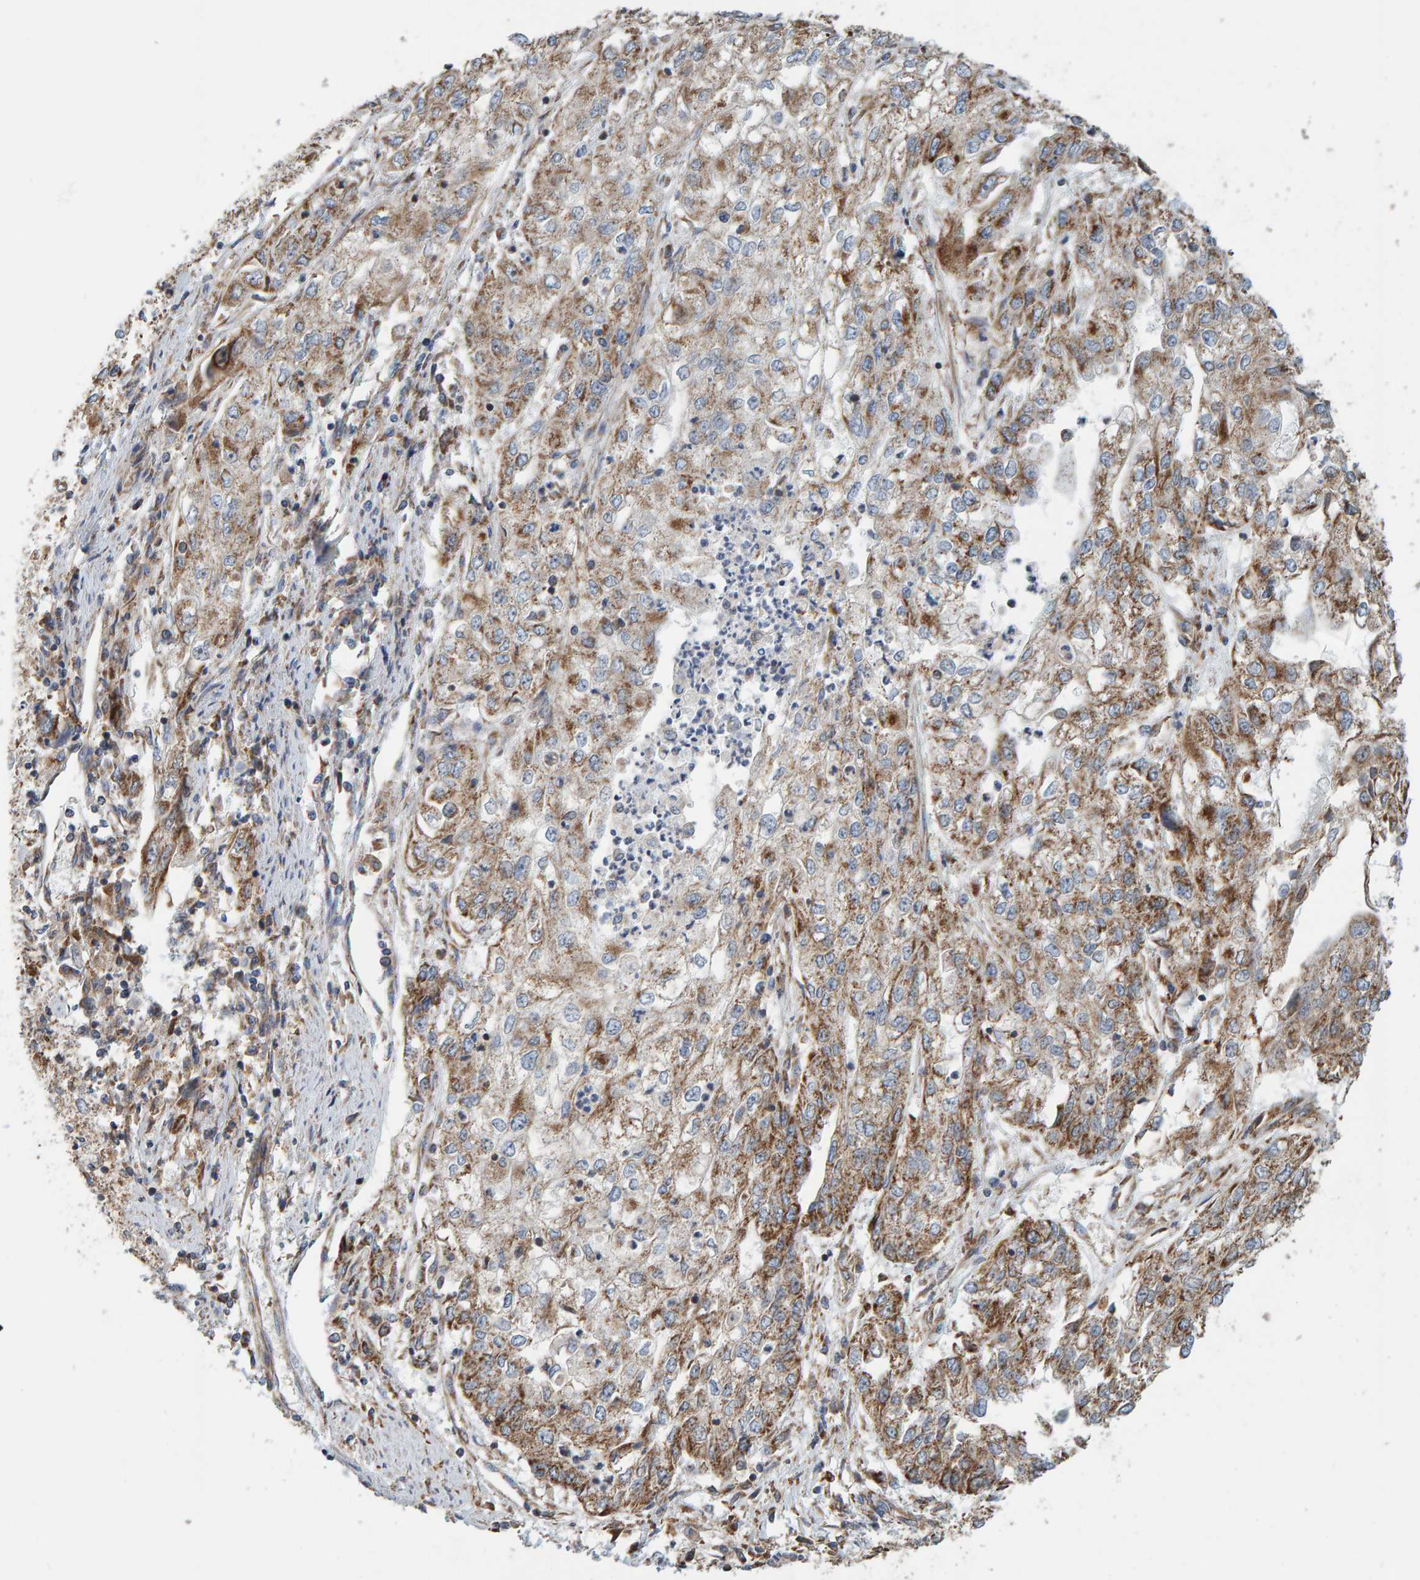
{"staining": {"intensity": "moderate", "quantity": ">75%", "location": "cytoplasmic/membranous"}, "tissue": "endometrial cancer", "cell_type": "Tumor cells", "image_type": "cancer", "snomed": [{"axis": "morphology", "description": "Adenocarcinoma, NOS"}, {"axis": "topography", "description": "Endometrium"}], "caption": "Immunohistochemical staining of endometrial cancer shows medium levels of moderate cytoplasmic/membranous protein staining in about >75% of tumor cells.", "gene": "MRPL45", "patient": {"sex": "female", "age": 49}}